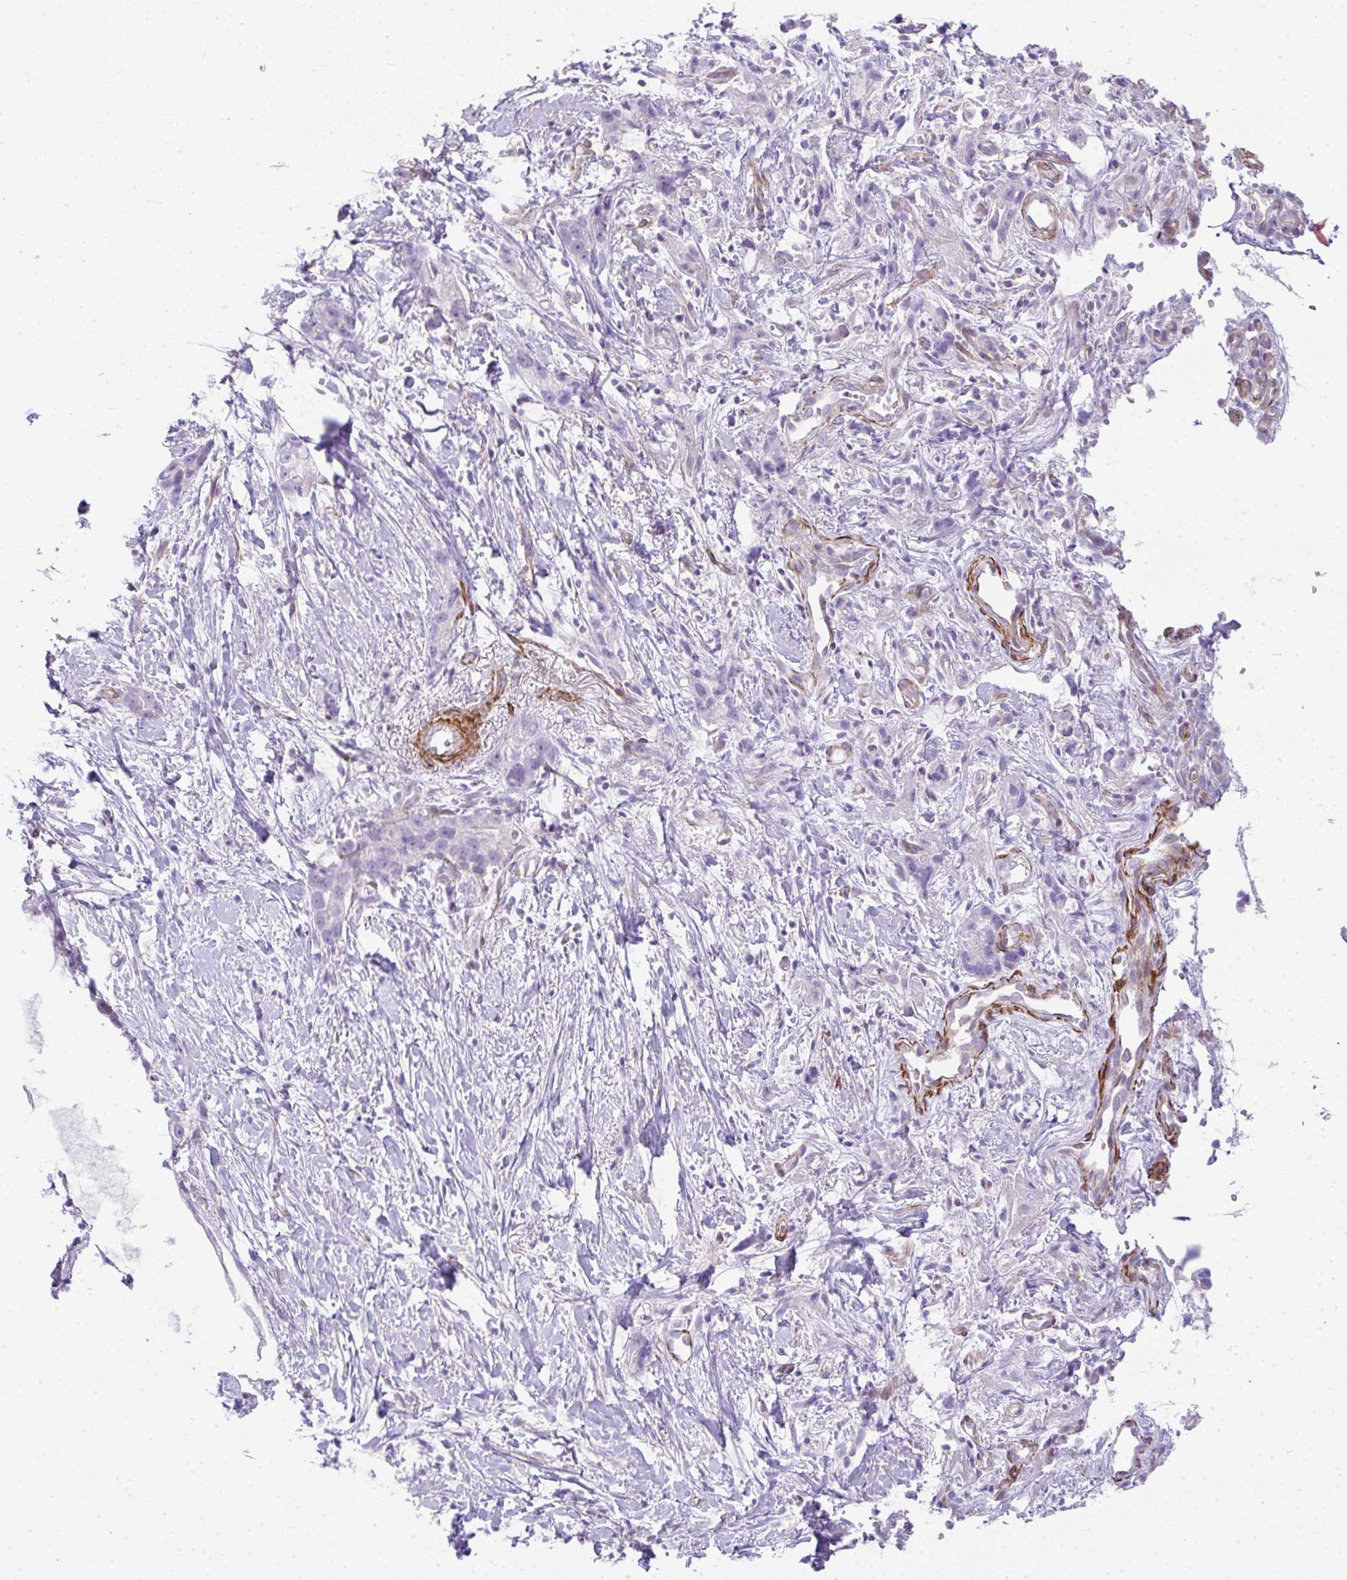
{"staining": {"intensity": "negative", "quantity": "none", "location": "none"}, "tissue": "stomach cancer", "cell_type": "Tumor cells", "image_type": "cancer", "snomed": [{"axis": "morphology", "description": "Adenocarcinoma, NOS"}, {"axis": "topography", "description": "Stomach"}], "caption": "High magnification brightfield microscopy of stomach adenocarcinoma stained with DAB (3,3'-diaminobenzidine) (brown) and counterstained with hematoxylin (blue): tumor cells show no significant positivity. Nuclei are stained in blue.", "gene": "CDRT15", "patient": {"sex": "male", "age": 55}}